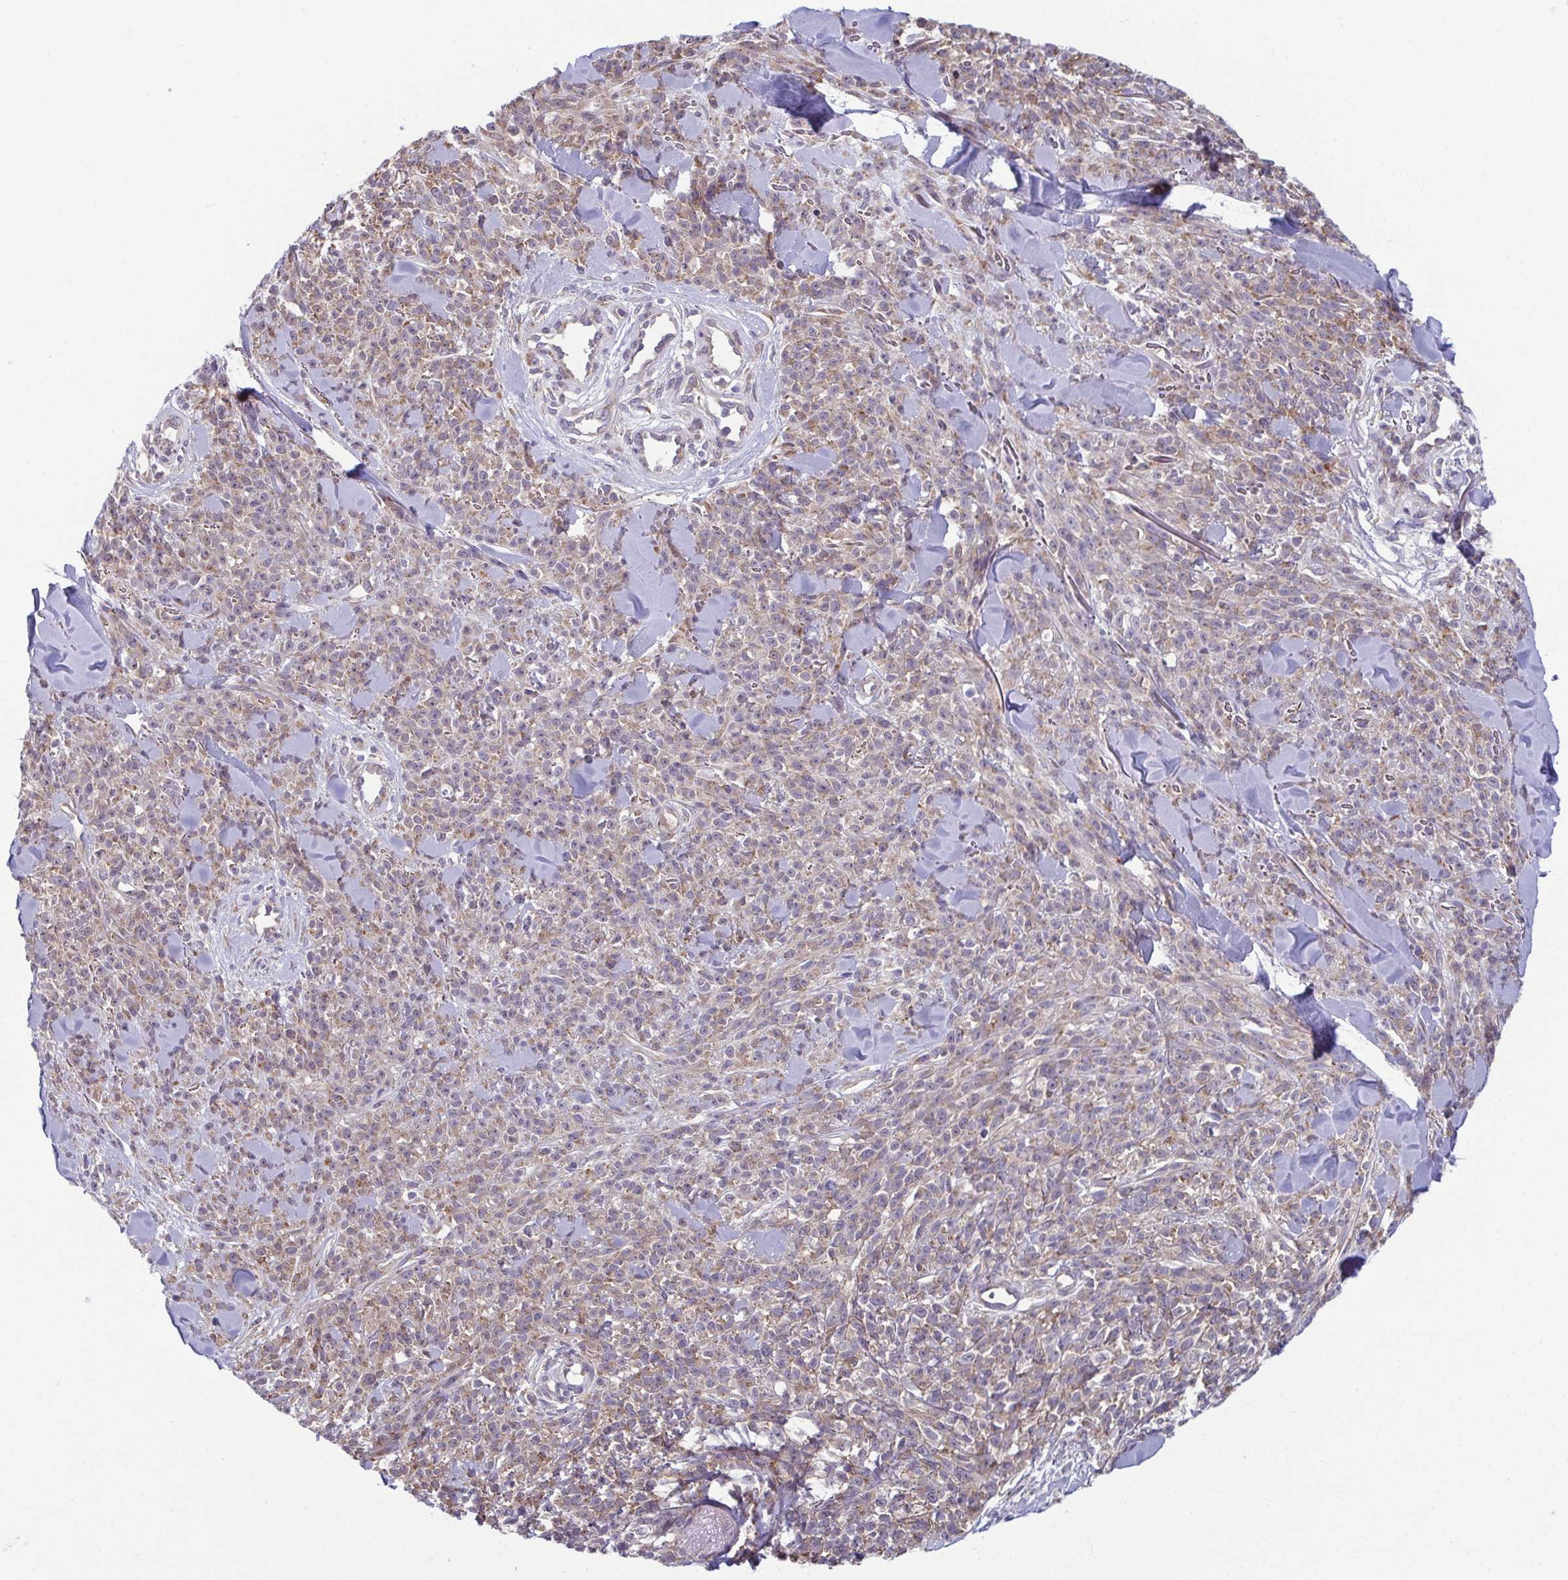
{"staining": {"intensity": "weak", "quantity": "25%-75%", "location": "cytoplasmic/membranous"}, "tissue": "melanoma", "cell_type": "Tumor cells", "image_type": "cancer", "snomed": [{"axis": "morphology", "description": "Malignant melanoma, NOS"}, {"axis": "topography", "description": "Skin"}, {"axis": "topography", "description": "Skin of trunk"}], "caption": "An immunohistochemistry (IHC) histopathology image of tumor tissue is shown. Protein staining in brown highlights weak cytoplasmic/membranous positivity in melanoma within tumor cells. The staining was performed using DAB (3,3'-diaminobenzidine), with brown indicating positive protein expression. Nuclei are stained blue with hematoxylin.", "gene": "TMEM108", "patient": {"sex": "male", "age": 74}}